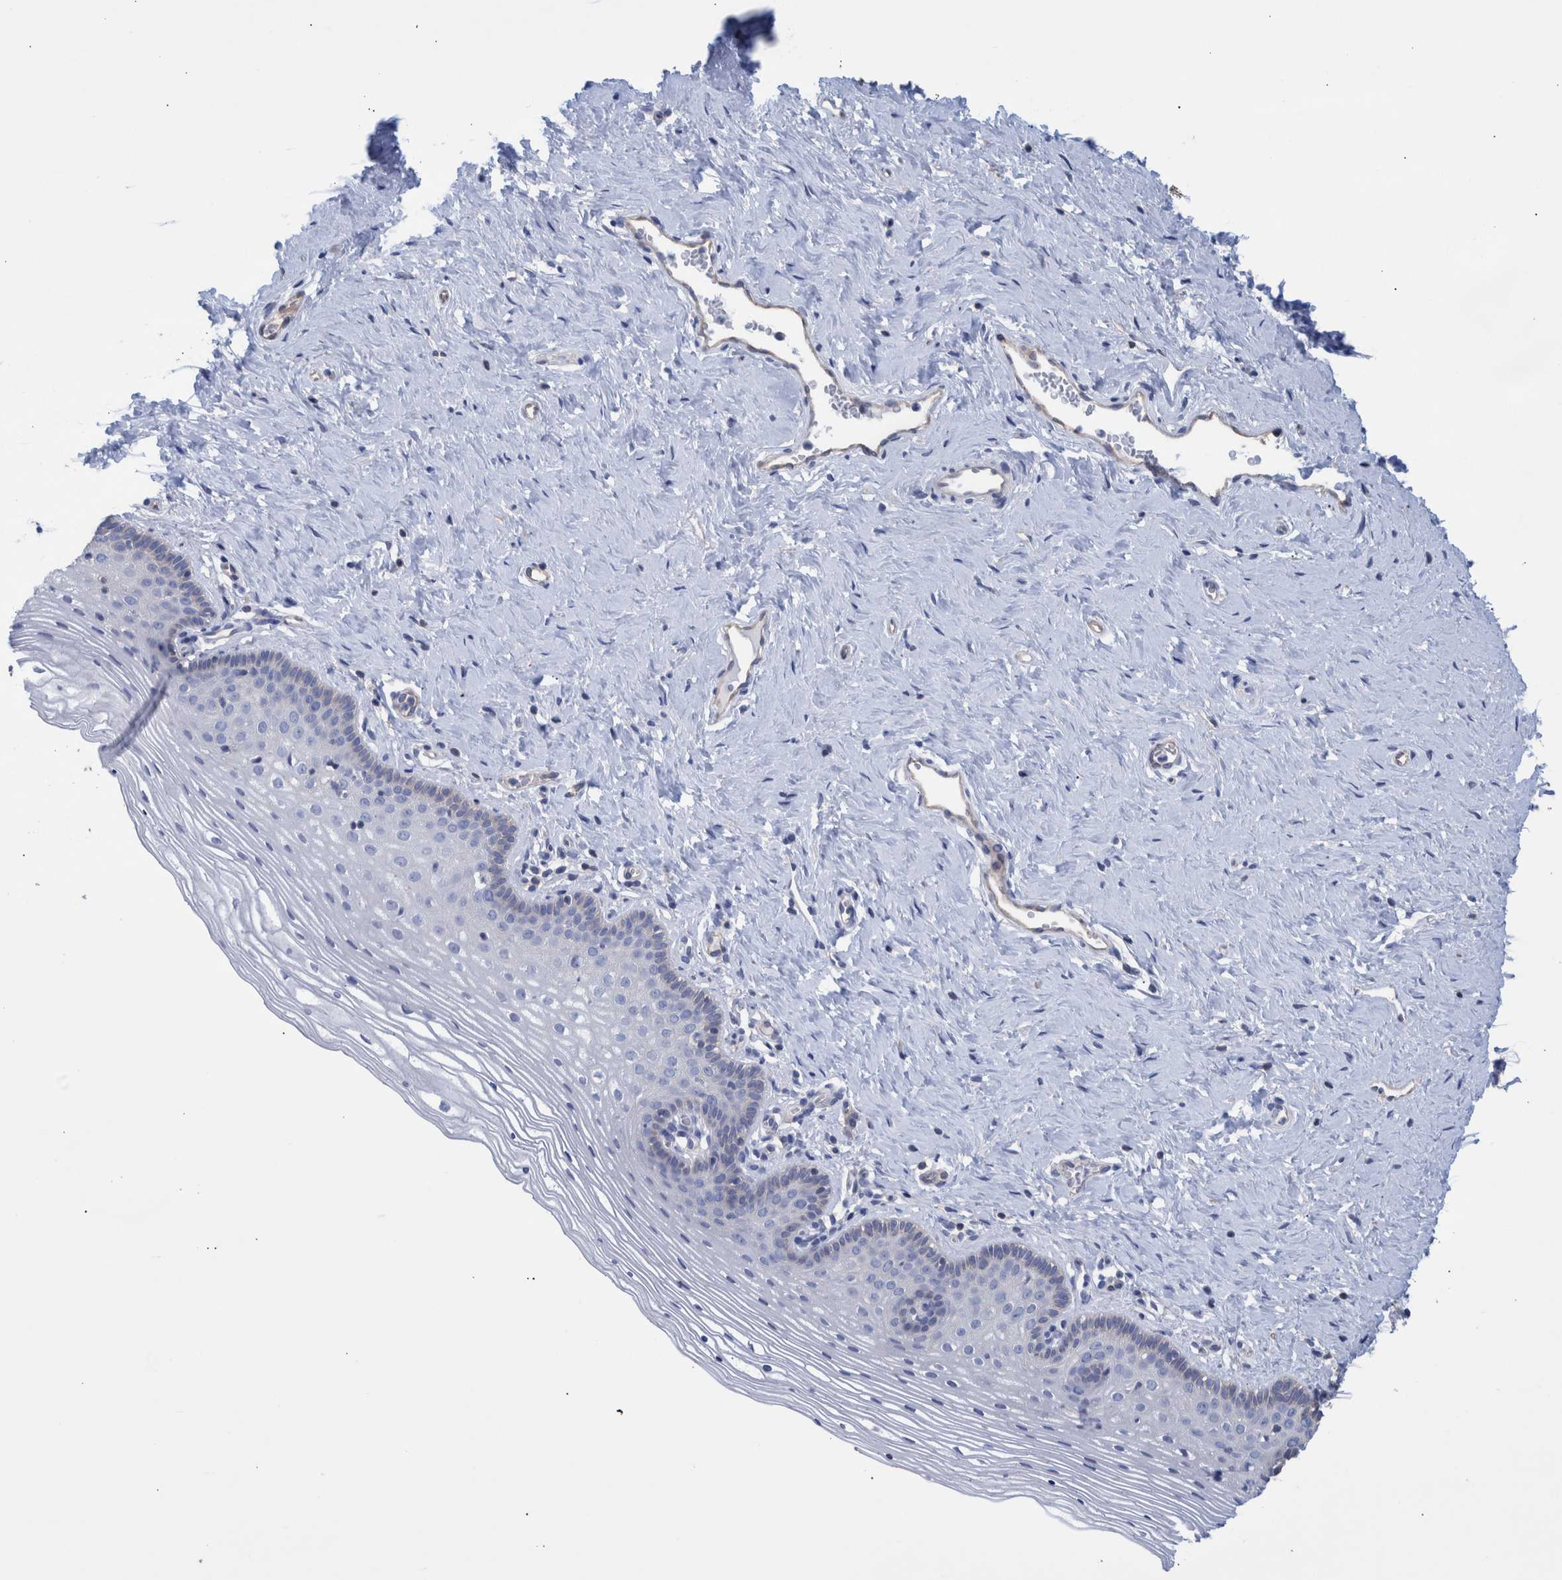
{"staining": {"intensity": "weak", "quantity": "<25%", "location": "cytoplasmic/membranous"}, "tissue": "vagina", "cell_type": "Squamous epithelial cells", "image_type": "normal", "snomed": [{"axis": "morphology", "description": "Normal tissue, NOS"}, {"axis": "topography", "description": "Vagina"}], "caption": "Image shows no significant protein positivity in squamous epithelial cells of normal vagina.", "gene": "PPP3CC", "patient": {"sex": "female", "age": 32}}